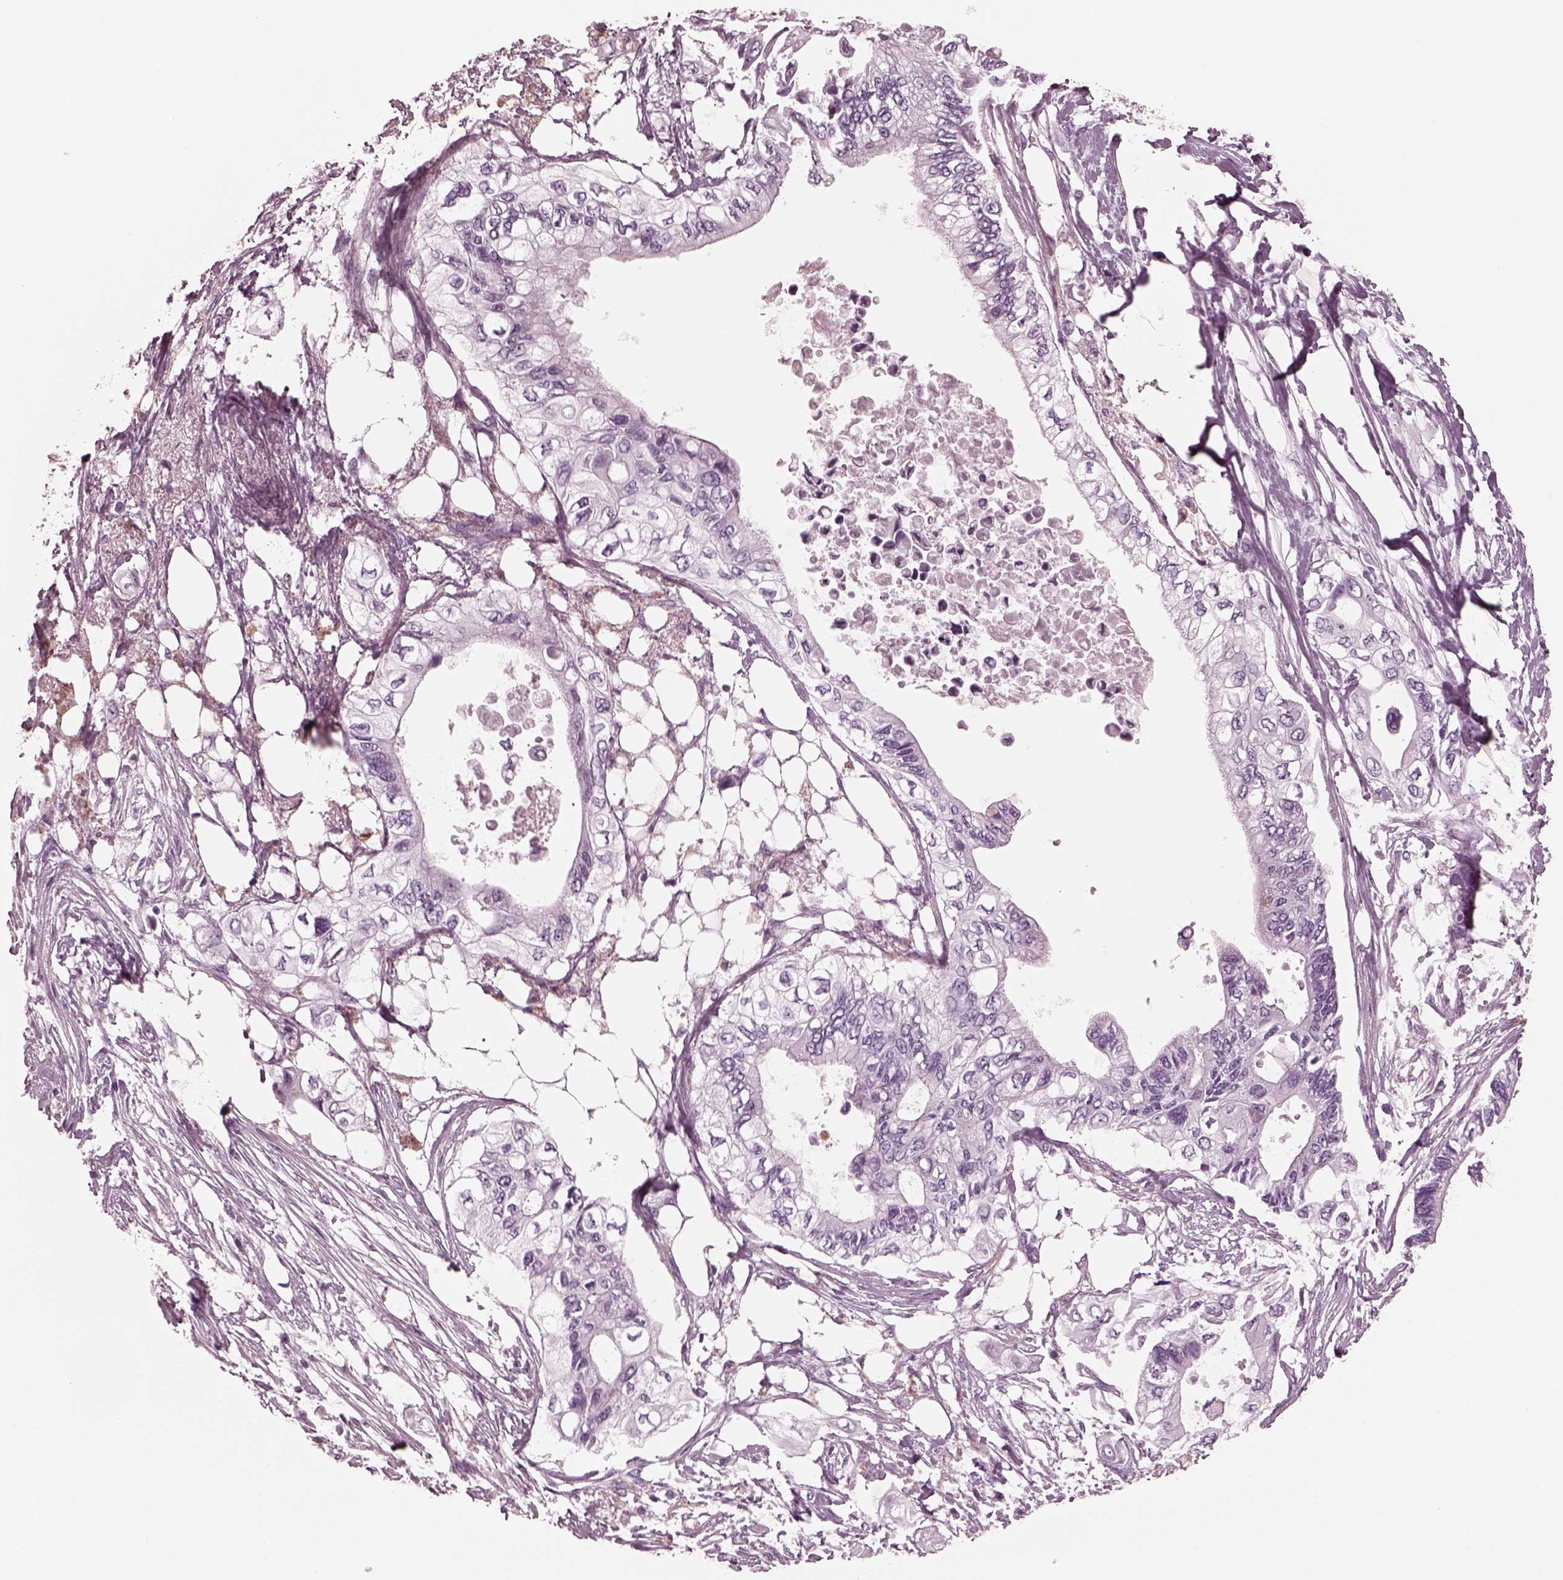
{"staining": {"intensity": "negative", "quantity": "none", "location": "none"}, "tissue": "pancreatic cancer", "cell_type": "Tumor cells", "image_type": "cancer", "snomed": [{"axis": "morphology", "description": "Adenocarcinoma, NOS"}, {"axis": "topography", "description": "Pancreas"}], "caption": "An immunohistochemistry (IHC) micrograph of pancreatic cancer (adenocarcinoma) is shown. There is no staining in tumor cells of pancreatic cancer (adenocarcinoma). (DAB immunohistochemistry (IHC), high magnification).", "gene": "CGA", "patient": {"sex": "female", "age": 63}}